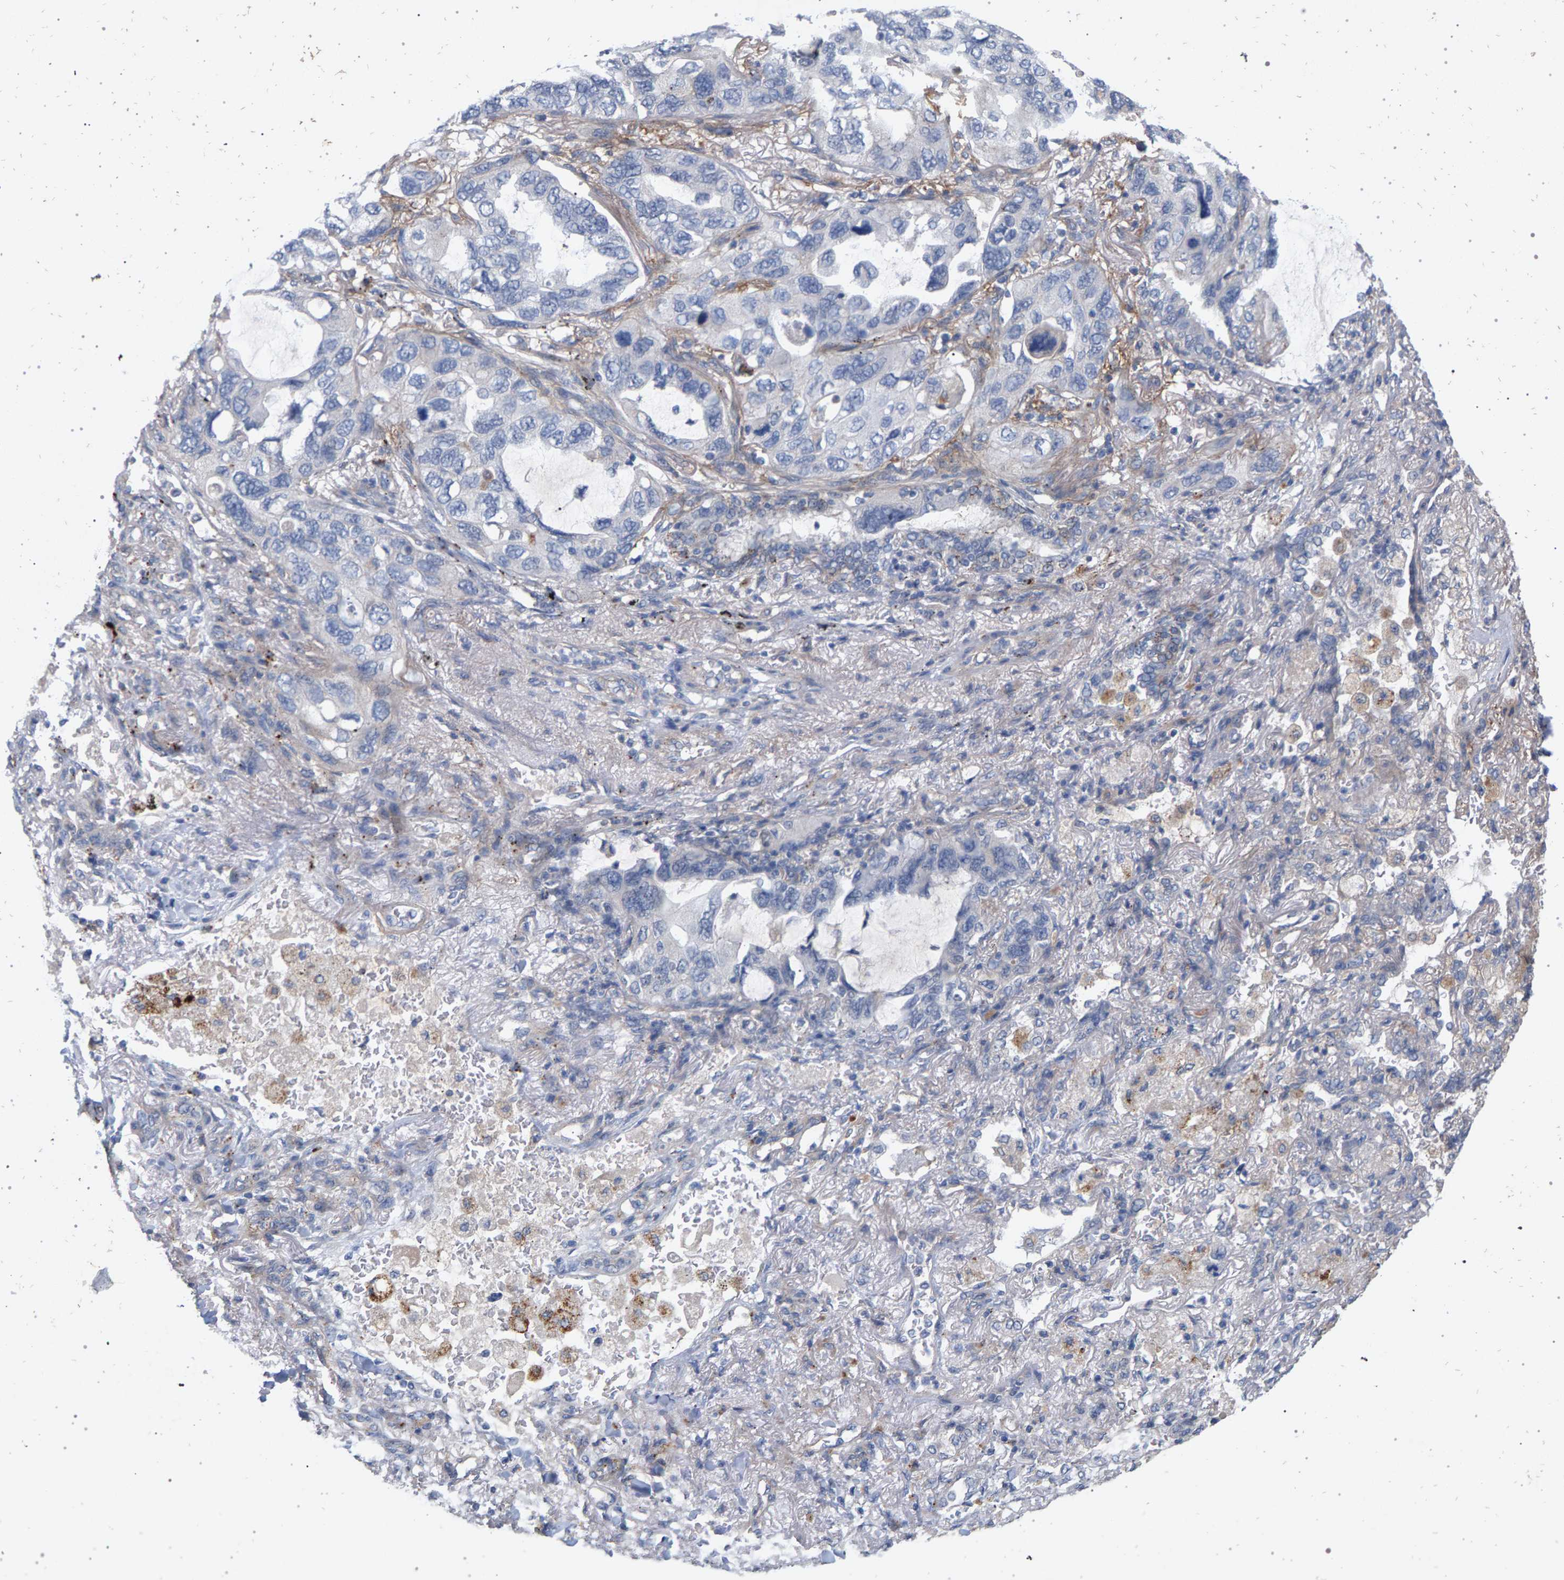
{"staining": {"intensity": "negative", "quantity": "none", "location": "none"}, "tissue": "lung cancer", "cell_type": "Tumor cells", "image_type": "cancer", "snomed": [{"axis": "morphology", "description": "Squamous cell carcinoma, NOS"}, {"axis": "topography", "description": "Lung"}], "caption": "Squamous cell carcinoma (lung) stained for a protein using immunohistochemistry reveals no positivity tumor cells.", "gene": "MAMDC2", "patient": {"sex": "female", "age": 73}}